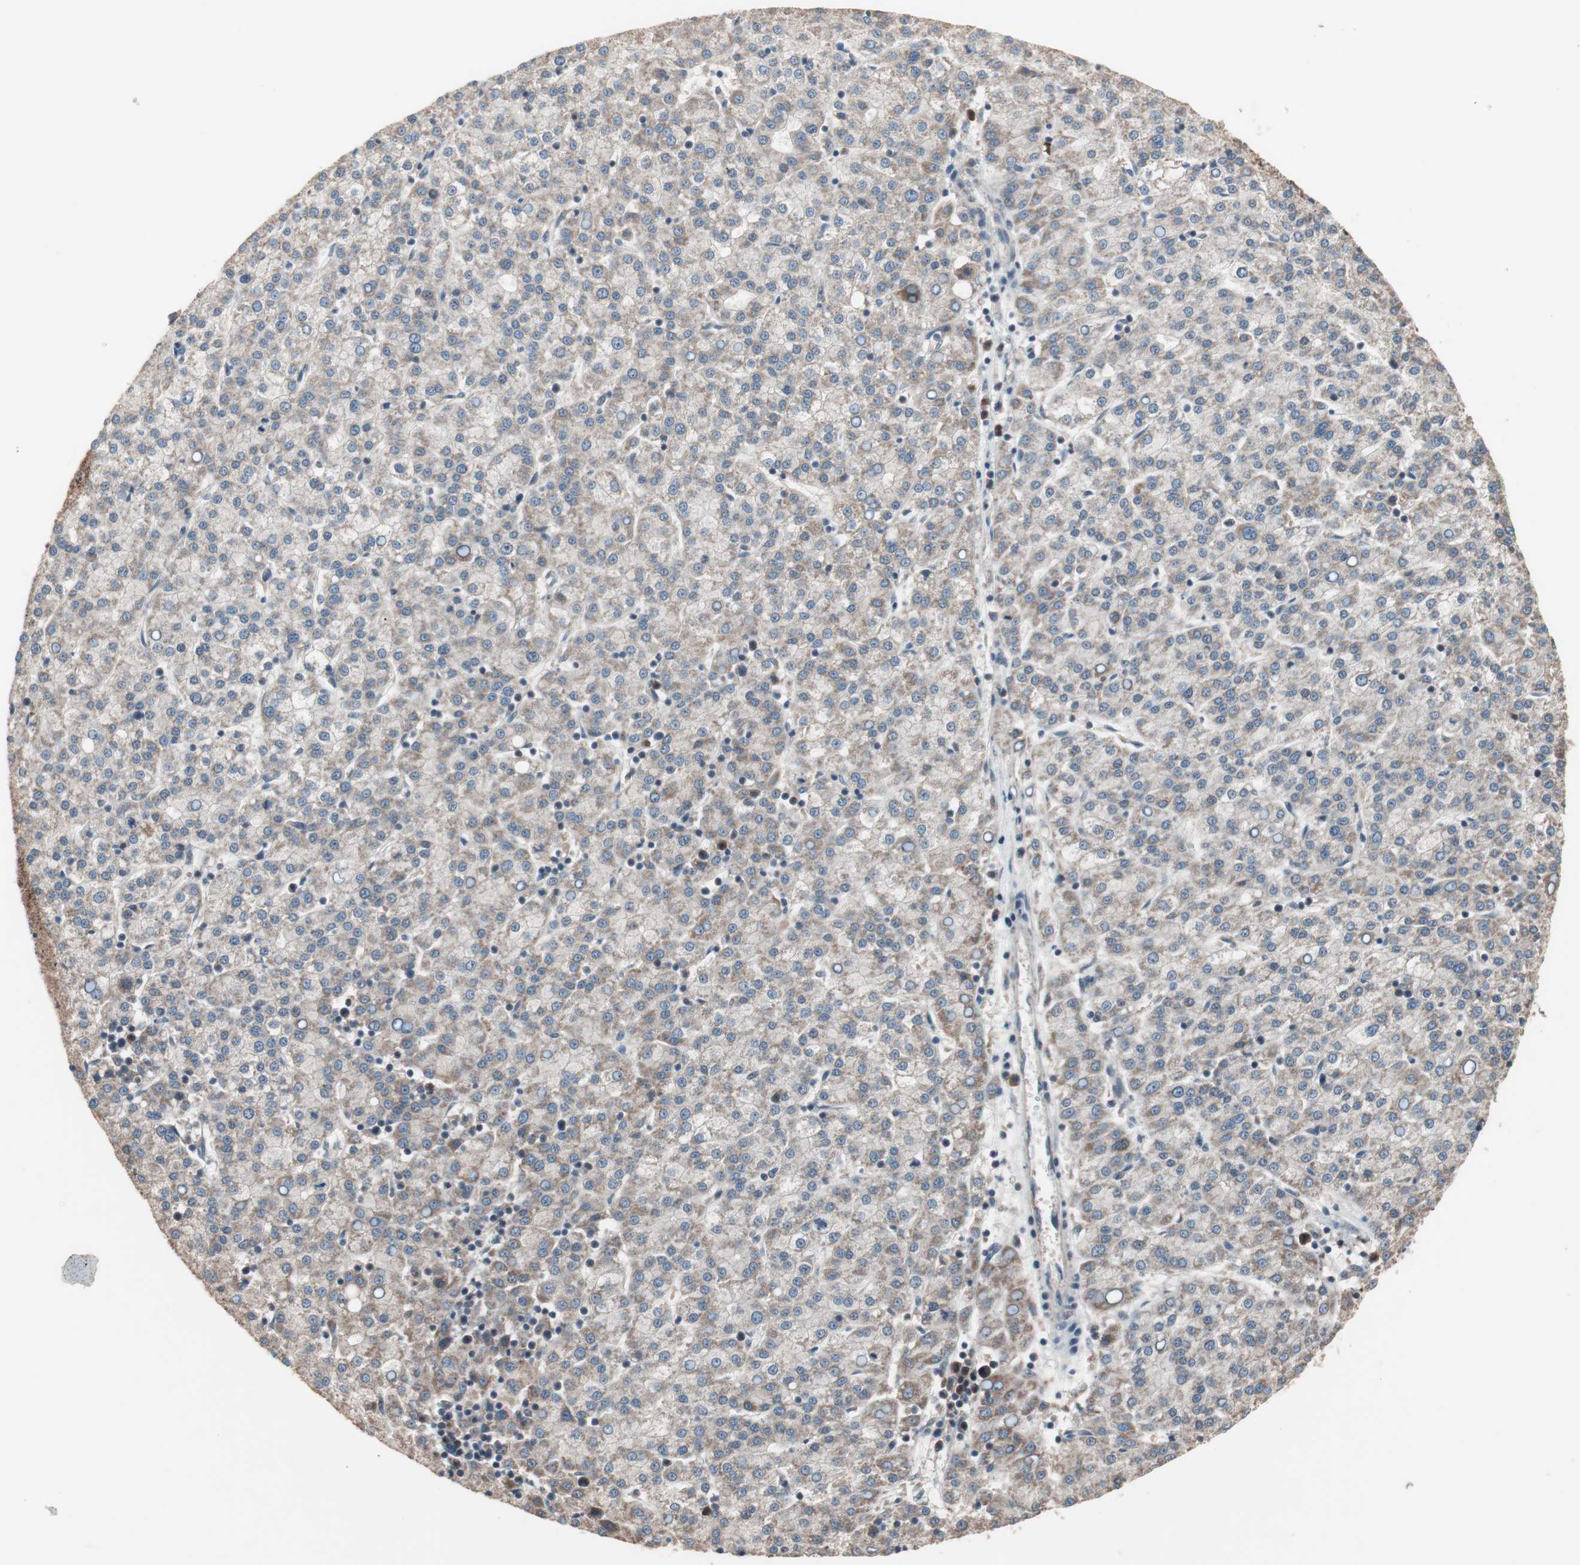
{"staining": {"intensity": "weak", "quantity": ">75%", "location": "cytoplasmic/membranous"}, "tissue": "liver cancer", "cell_type": "Tumor cells", "image_type": "cancer", "snomed": [{"axis": "morphology", "description": "Carcinoma, Hepatocellular, NOS"}, {"axis": "topography", "description": "Liver"}], "caption": "Tumor cells demonstrate weak cytoplasmic/membranous positivity in approximately >75% of cells in liver cancer (hepatocellular carcinoma).", "gene": "PITRM1", "patient": {"sex": "female", "age": 58}}